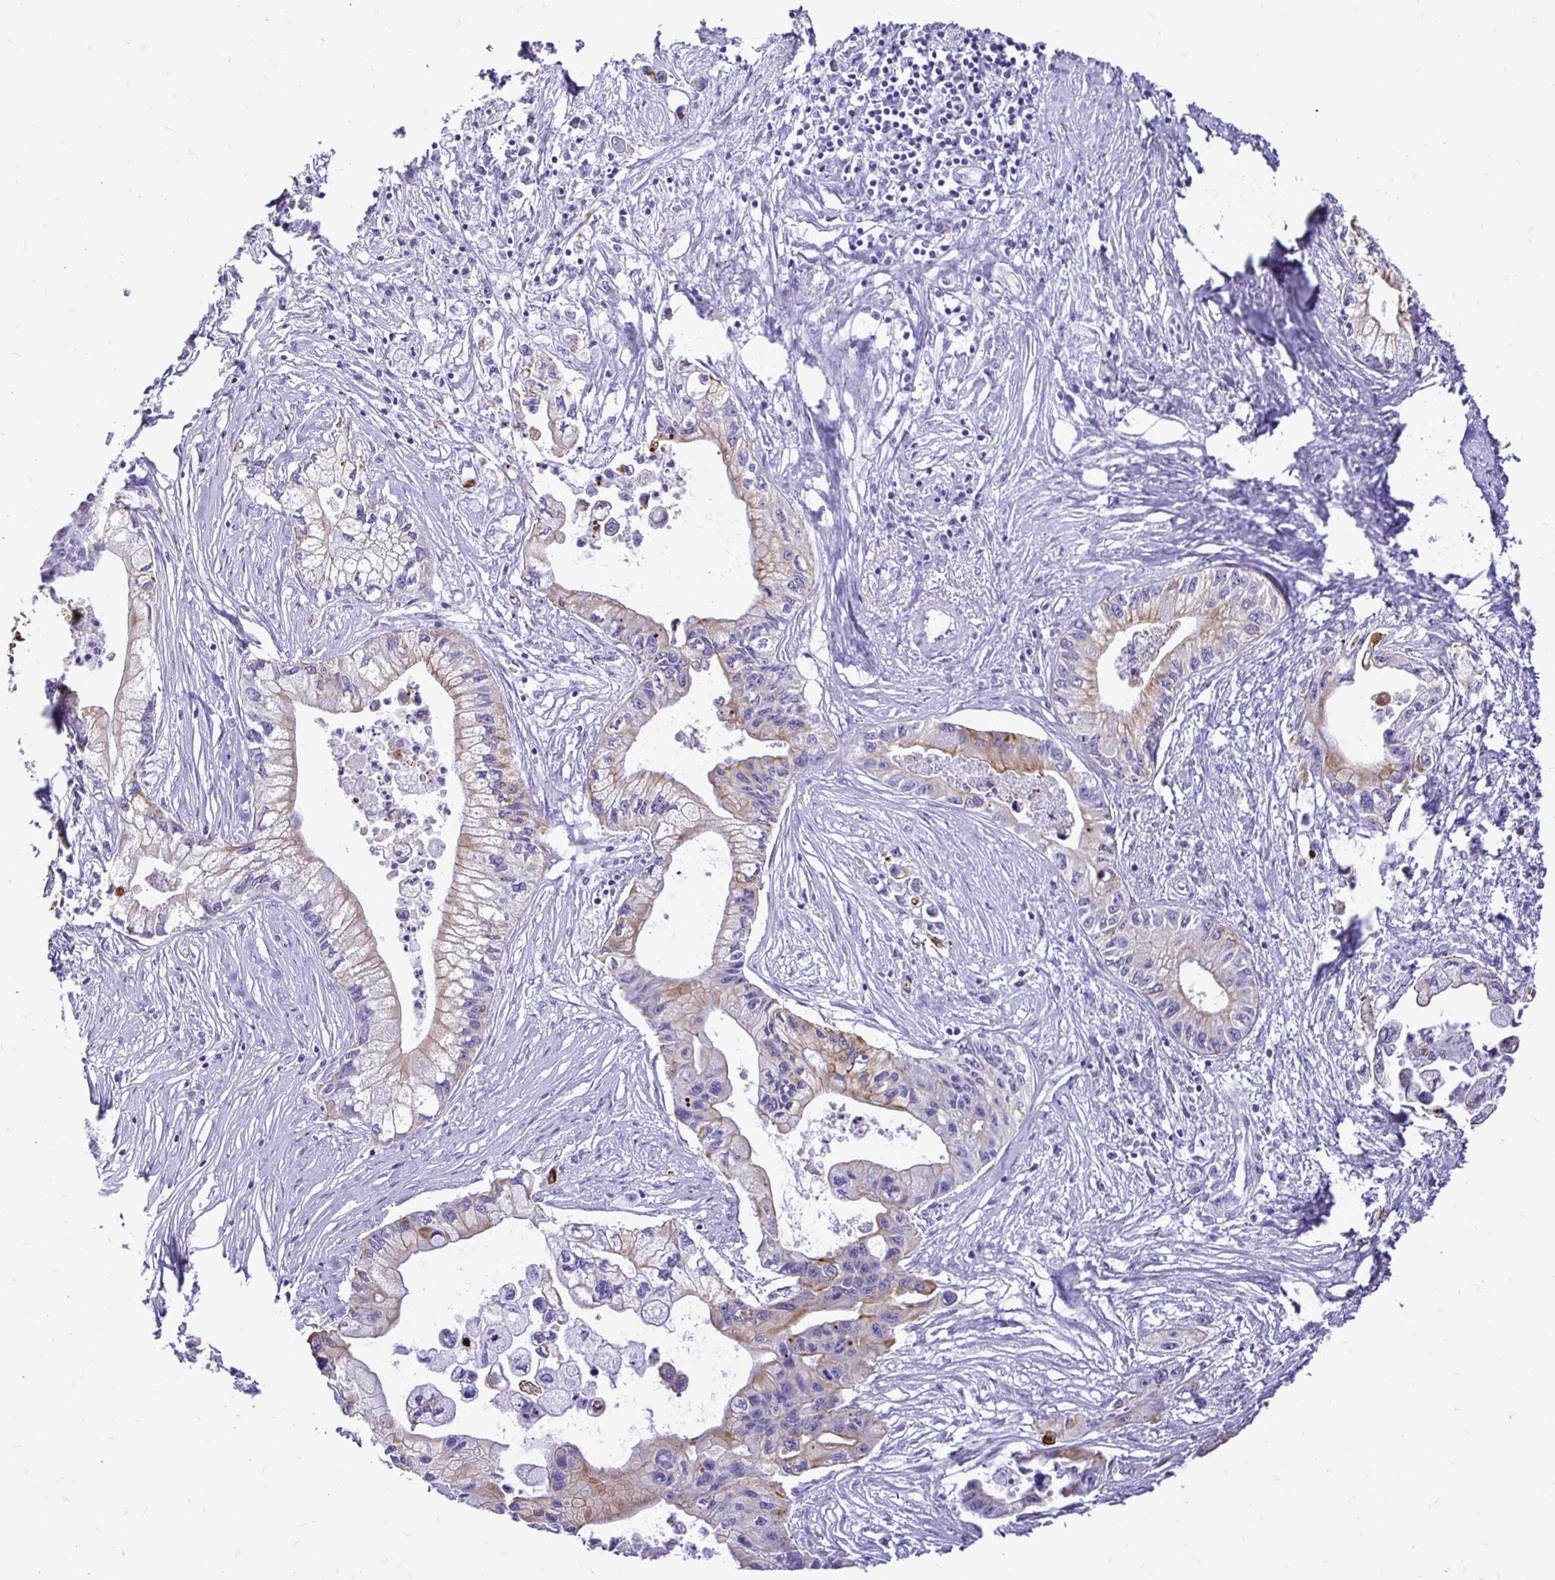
{"staining": {"intensity": "moderate", "quantity": "25%-75%", "location": "cytoplasmic/membranous"}, "tissue": "pancreatic cancer", "cell_type": "Tumor cells", "image_type": "cancer", "snomed": [{"axis": "morphology", "description": "Adenocarcinoma, NOS"}, {"axis": "topography", "description": "Pancreas"}], "caption": "A brown stain highlights moderate cytoplasmic/membranous expression of a protein in pancreatic adenocarcinoma tumor cells. The protein is shown in brown color, while the nuclei are stained blue.", "gene": "TAF1D", "patient": {"sex": "male", "age": 61}}